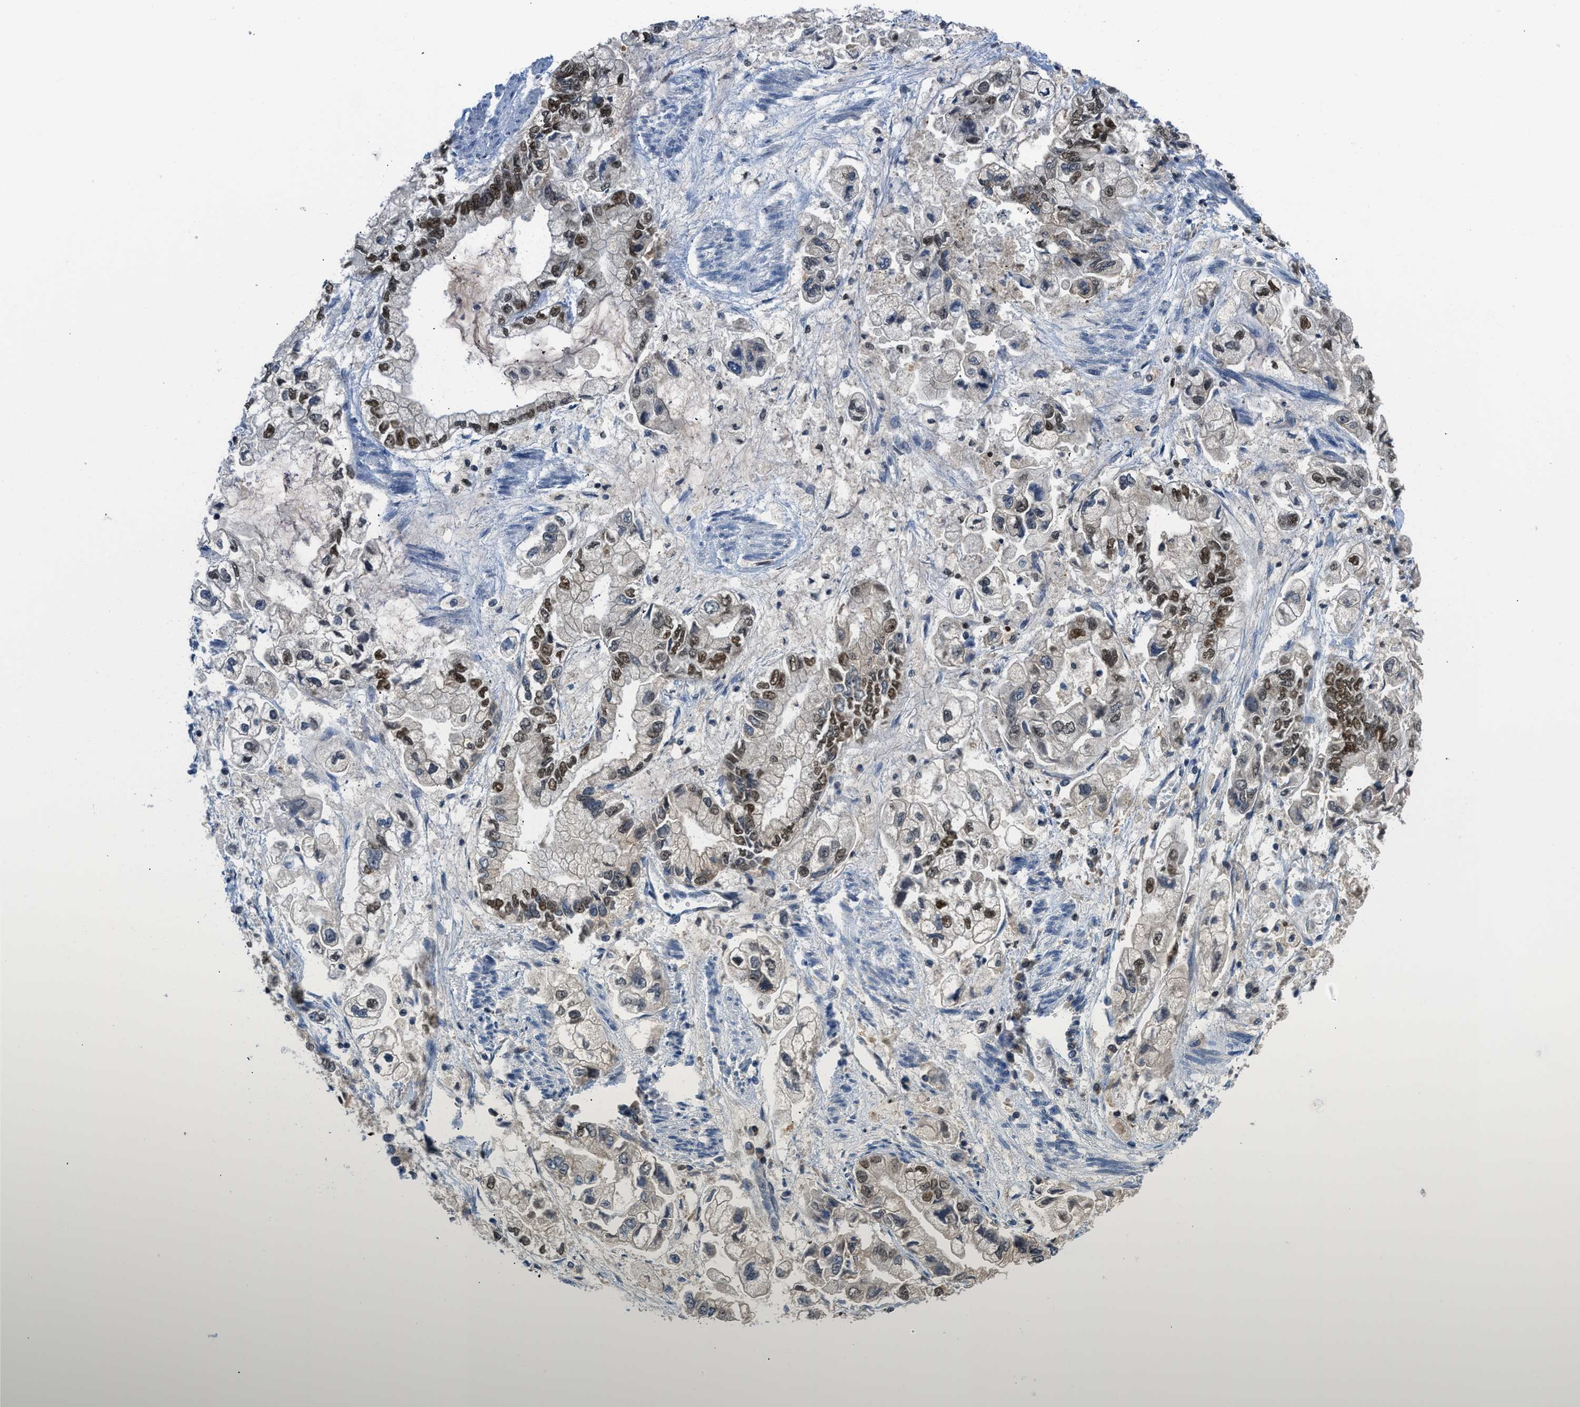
{"staining": {"intensity": "moderate", "quantity": "25%-75%", "location": "nuclear"}, "tissue": "stomach cancer", "cell_type": "Tumor cells", "image_type": "cancer", "snomed": [{"axis": "morphology", "description": "Normal tissue, NOS"}, {"axis": "morphology", "description": "Adenocarcinoma, NOS"}, {"axis": "topography", "description": "Stomach"}], "caption": "High-magnification brightfield microscopy of adenocarcinoma (stomach) stained with DAB (3,3'-diaminobenzidine) (brown) and counterstained with hematoxylin (blue). tumor cells exhibit moderate nuclear expression is identified in approximately25%-75% of cells.", "gene": "ALX1", "patient": {"sex": "male", "age": 62}}